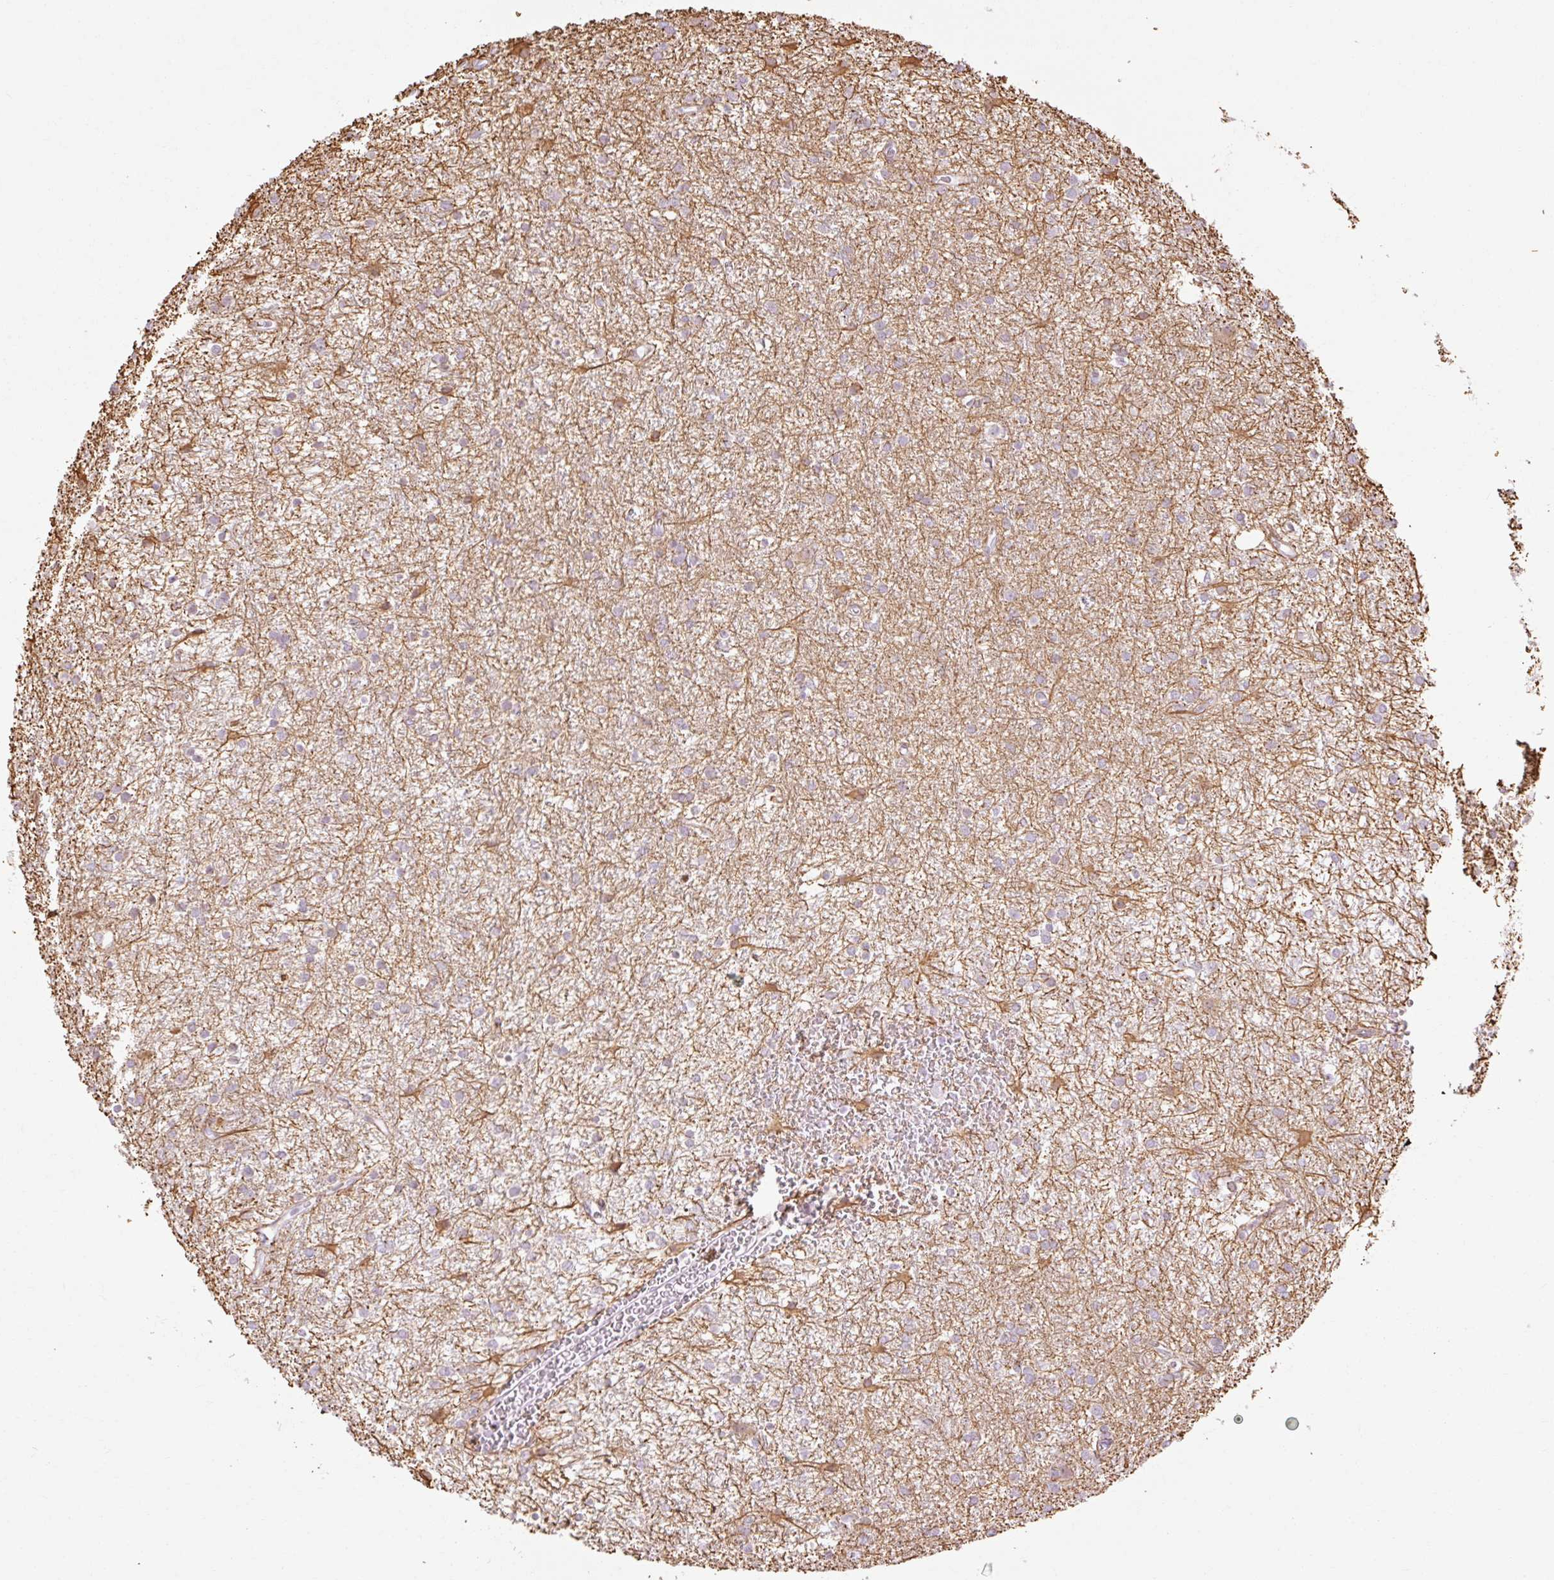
{"staining": {"intensity": "negative", "quantity": "none", "location": "none"}, "tissue": "glioma", "cell_type": "Tumor cells", "image_type": "cancer", "snomed": [{"axis": "morphology", "description": "Glioma, malignant, High grade"}, {"axis": "topography", "description": "Brain"}], "caption": "Immunohistochemical staining of human glioma reveals no significant expression in tumor cells.", "gene": "C3orf49", "patient": {"sex": "female", "age": 50}}